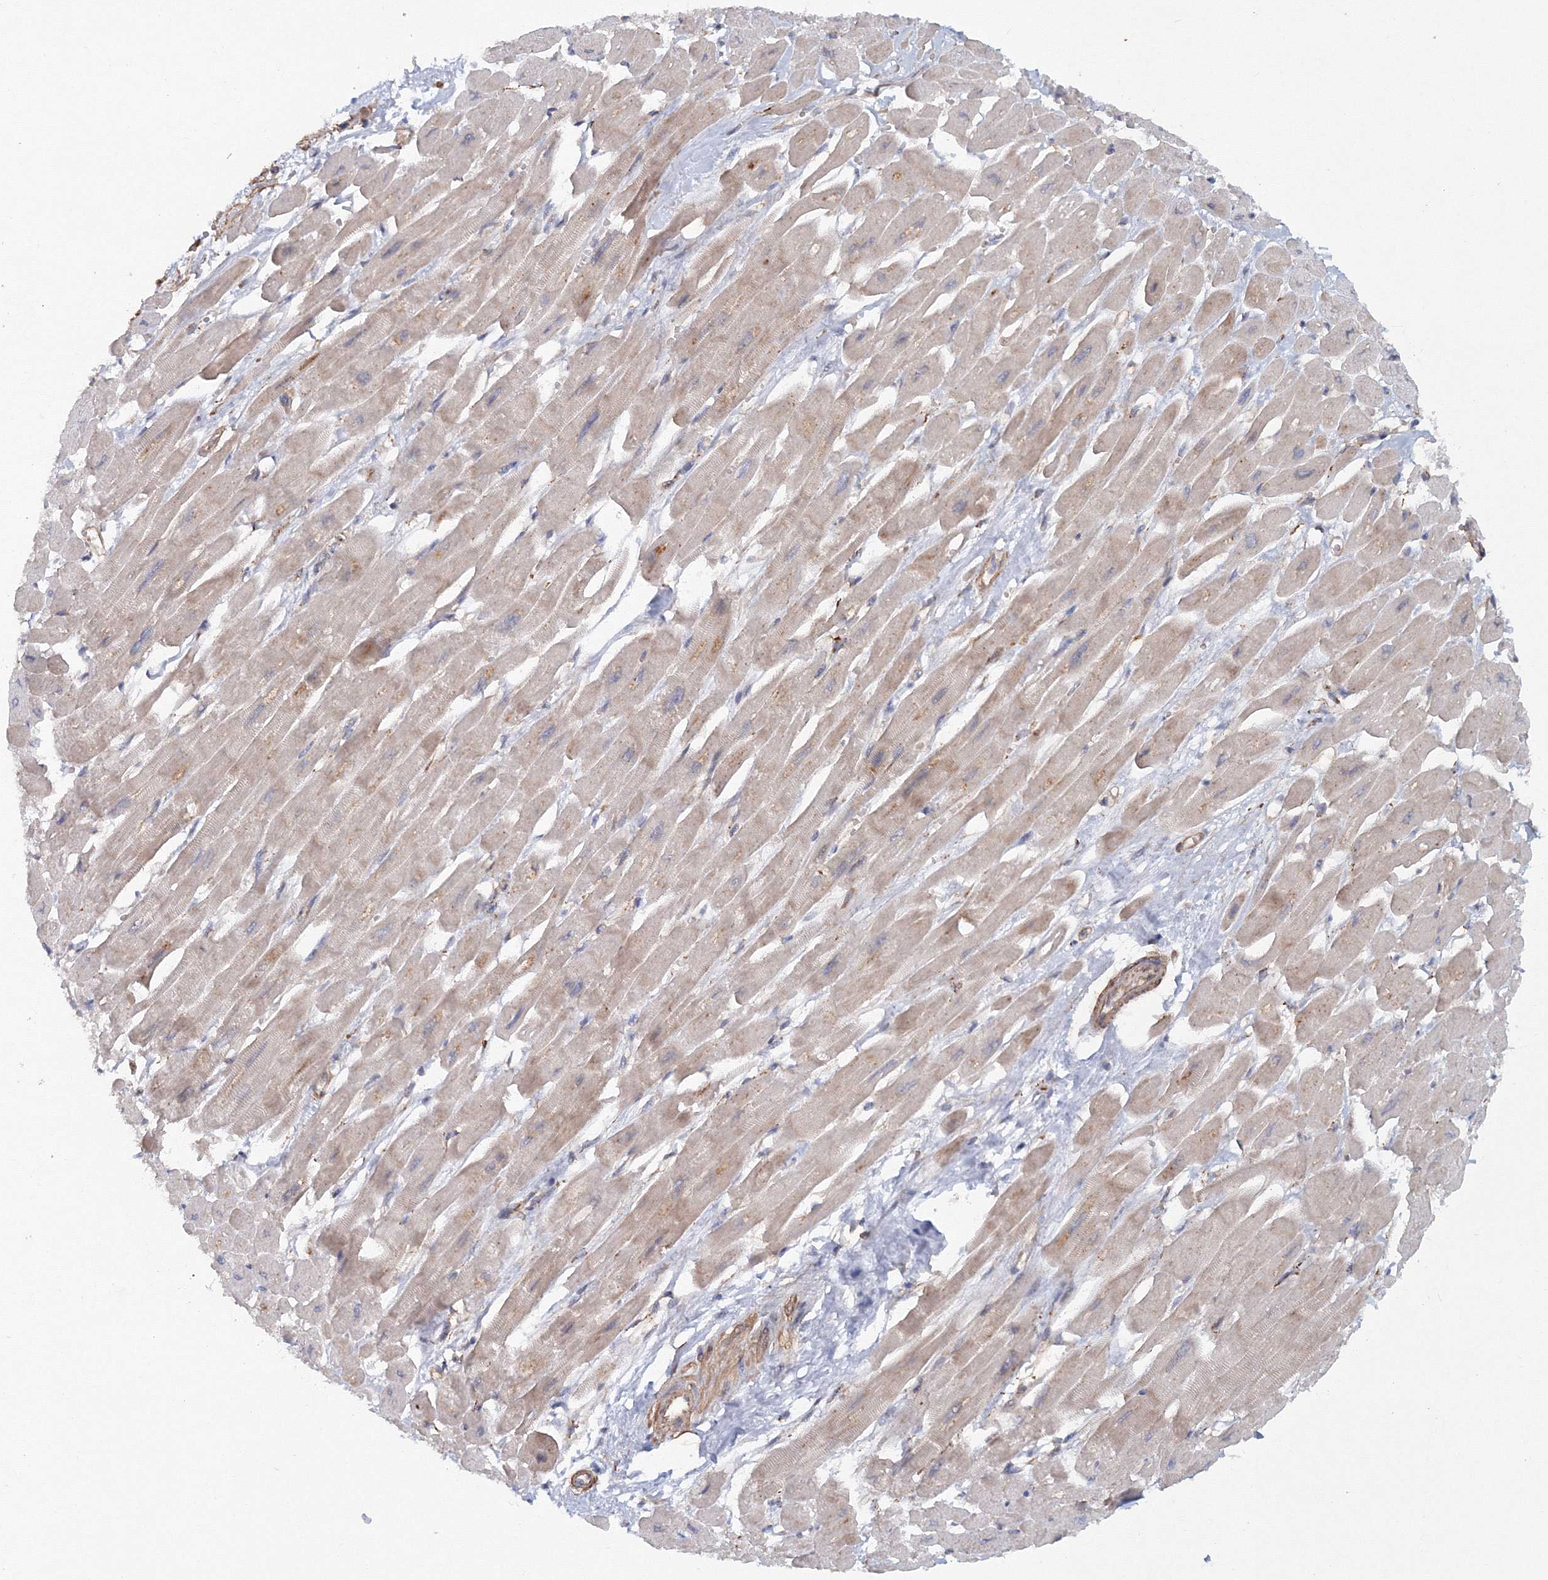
{"staining": {"intensity": "weak", "quantity": "<25%", "location": "cytoplasmic/membranous"}, "tissue": "heart muscle", "cell_type": "Cardiomyocytes", "image_type": "normal", "snomed": [{"axis": "morphology", "description": "Normal tissue, NOS"}, {"axis": "topography", "description": "Heart"}], "caption": "Cardiomyocytes show no significant positivity in unremarkable heart muscle. (Brightfield microscopy of DAB immunohistochemistry at high magnification).", "gene": "EXOC1", "patient": {"sex": "female", "age": 54}}